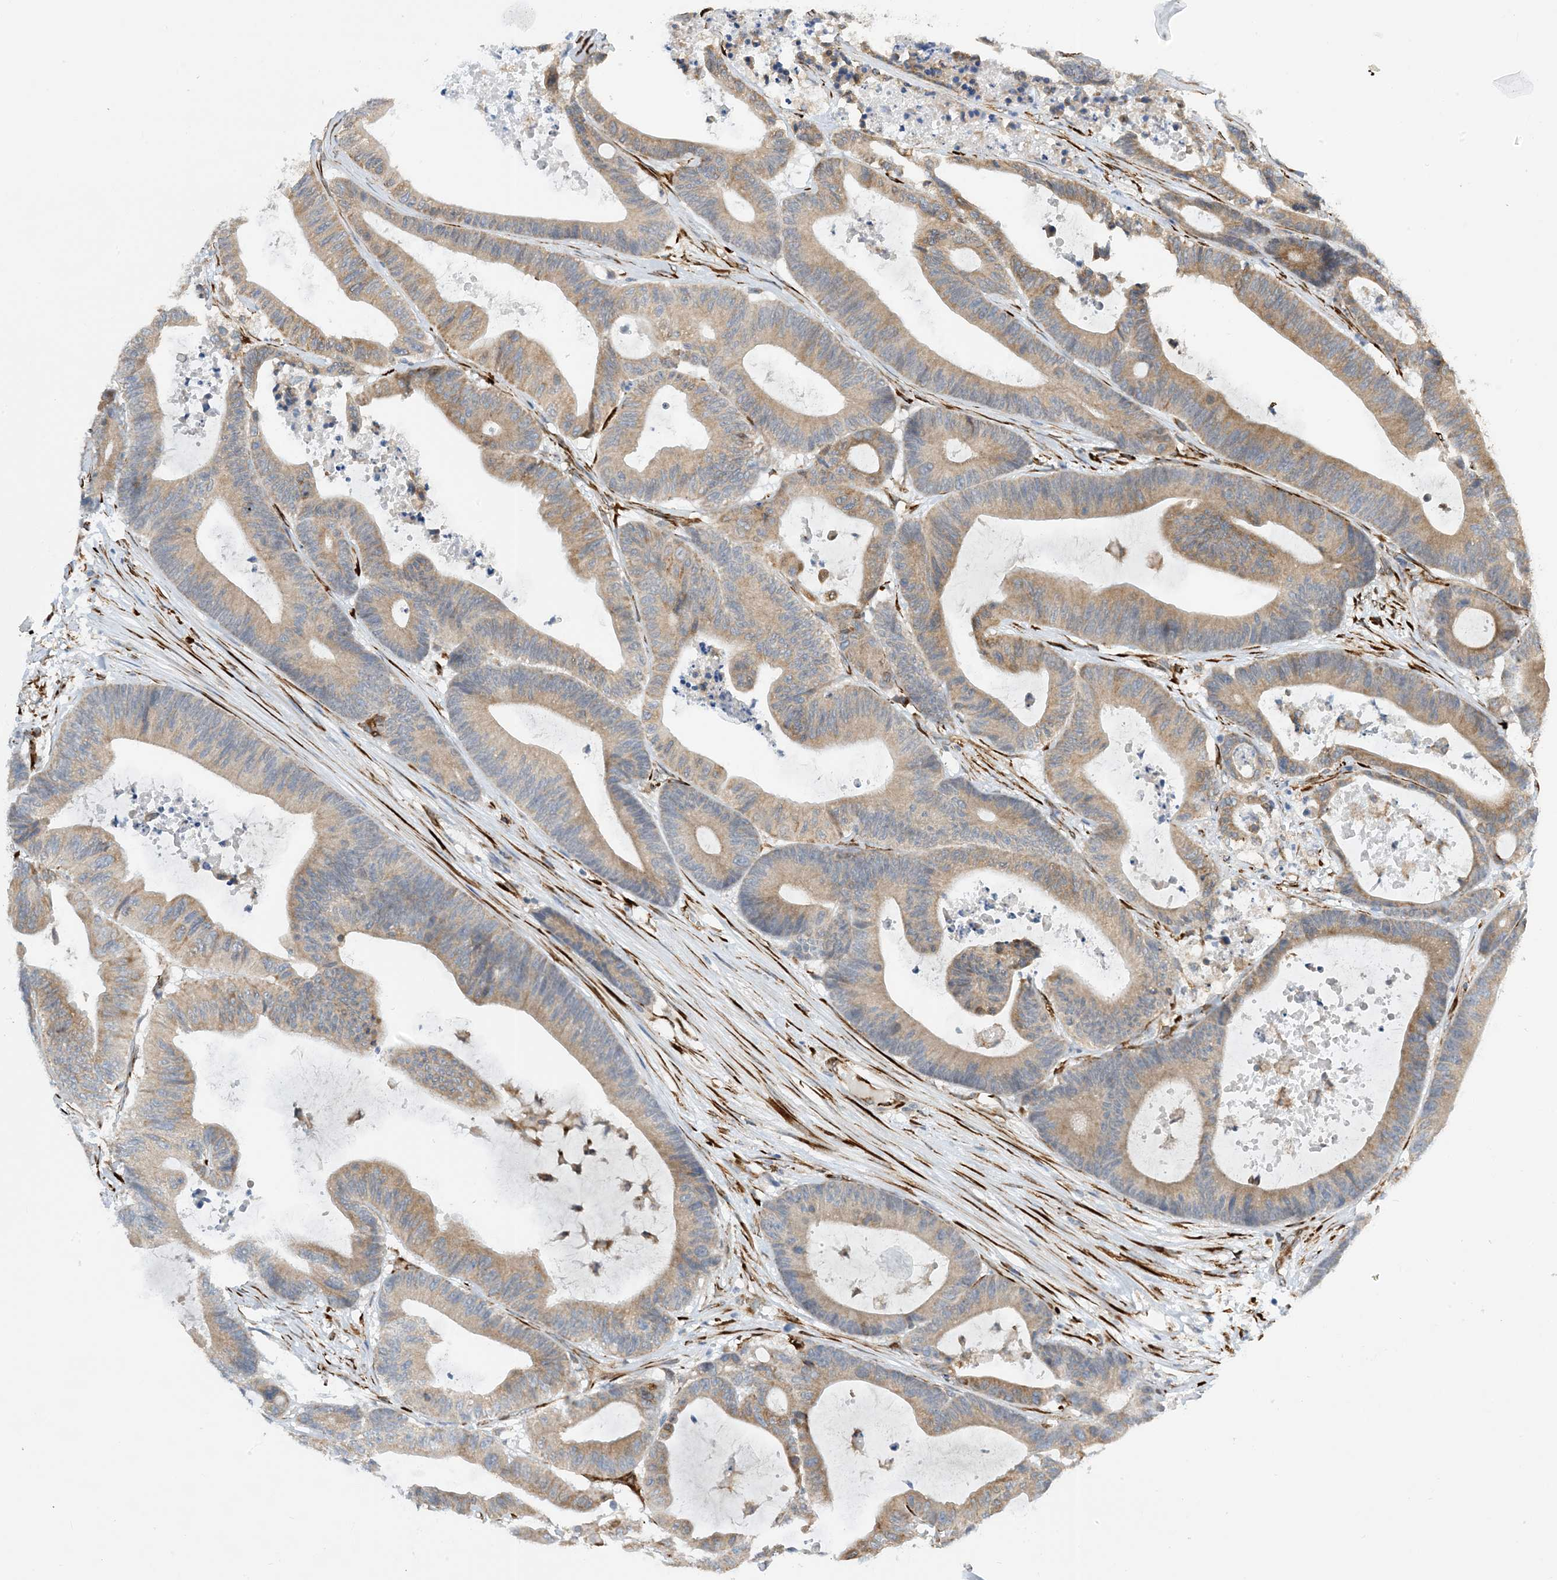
{"staining": {"intensity": "weak", "quantity": ">75%", "location": "cytoplasmic/membranous"}, "tissue": "colorectal cancer", "cell_type": "Tumor cells", "image_type": "cancer", "snomed": [{"axis": "morphology", "description": "Adenocarcinoma, NOS"}, {"axis": "topography", "description": "Colon"}], "caption": "High-magnification brightfield microscopy of colorectal cancer stained with DAB (brown) and counterstained with hematoxylin (blue). tumor cells exhibit weak cytoplasmic/membranous positivity is appreciated in approximately>75% of cells. Immunohistochemistry (ihc) stains the protein of interest in brown and the nuclei are stained blue.", "gene": "ZBTB45", "patient": {"sex": "female", "age": 84}}